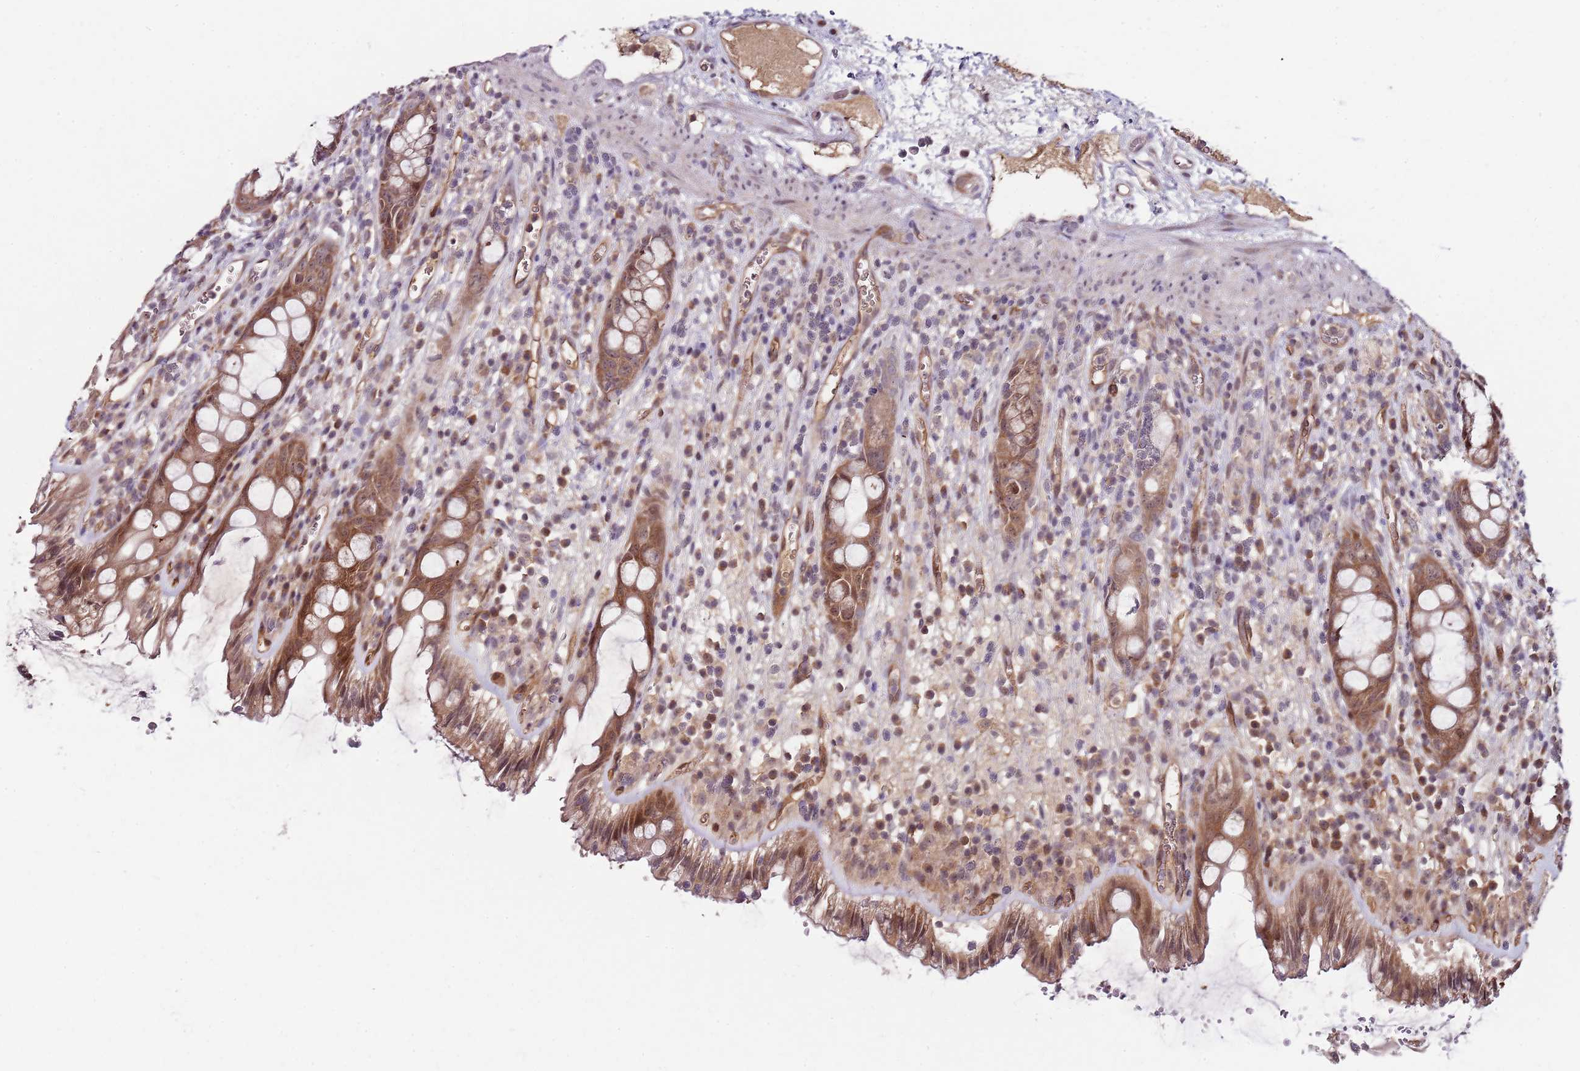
{"staining": {"intensity": "strong", "quantity": ">75%", "location": "cytoplasmic/membranous,nuclear"}, "tissue": "rectum", "cell_type": "Glandular cells", "image_type": "normal", "snomed": [{"axis": "morphology", "description": "Normal tissue, NOS"}, {"axis": "topography", "description": "Rectum"}], "caption": "A high amount of strong cytoplasmic/membranous,nuclear staining is appreciated in approximately >75% of glandular cells in benign rectum.", "gene": "FBXL22", "patient": {"sex": "female", "age": 57}}